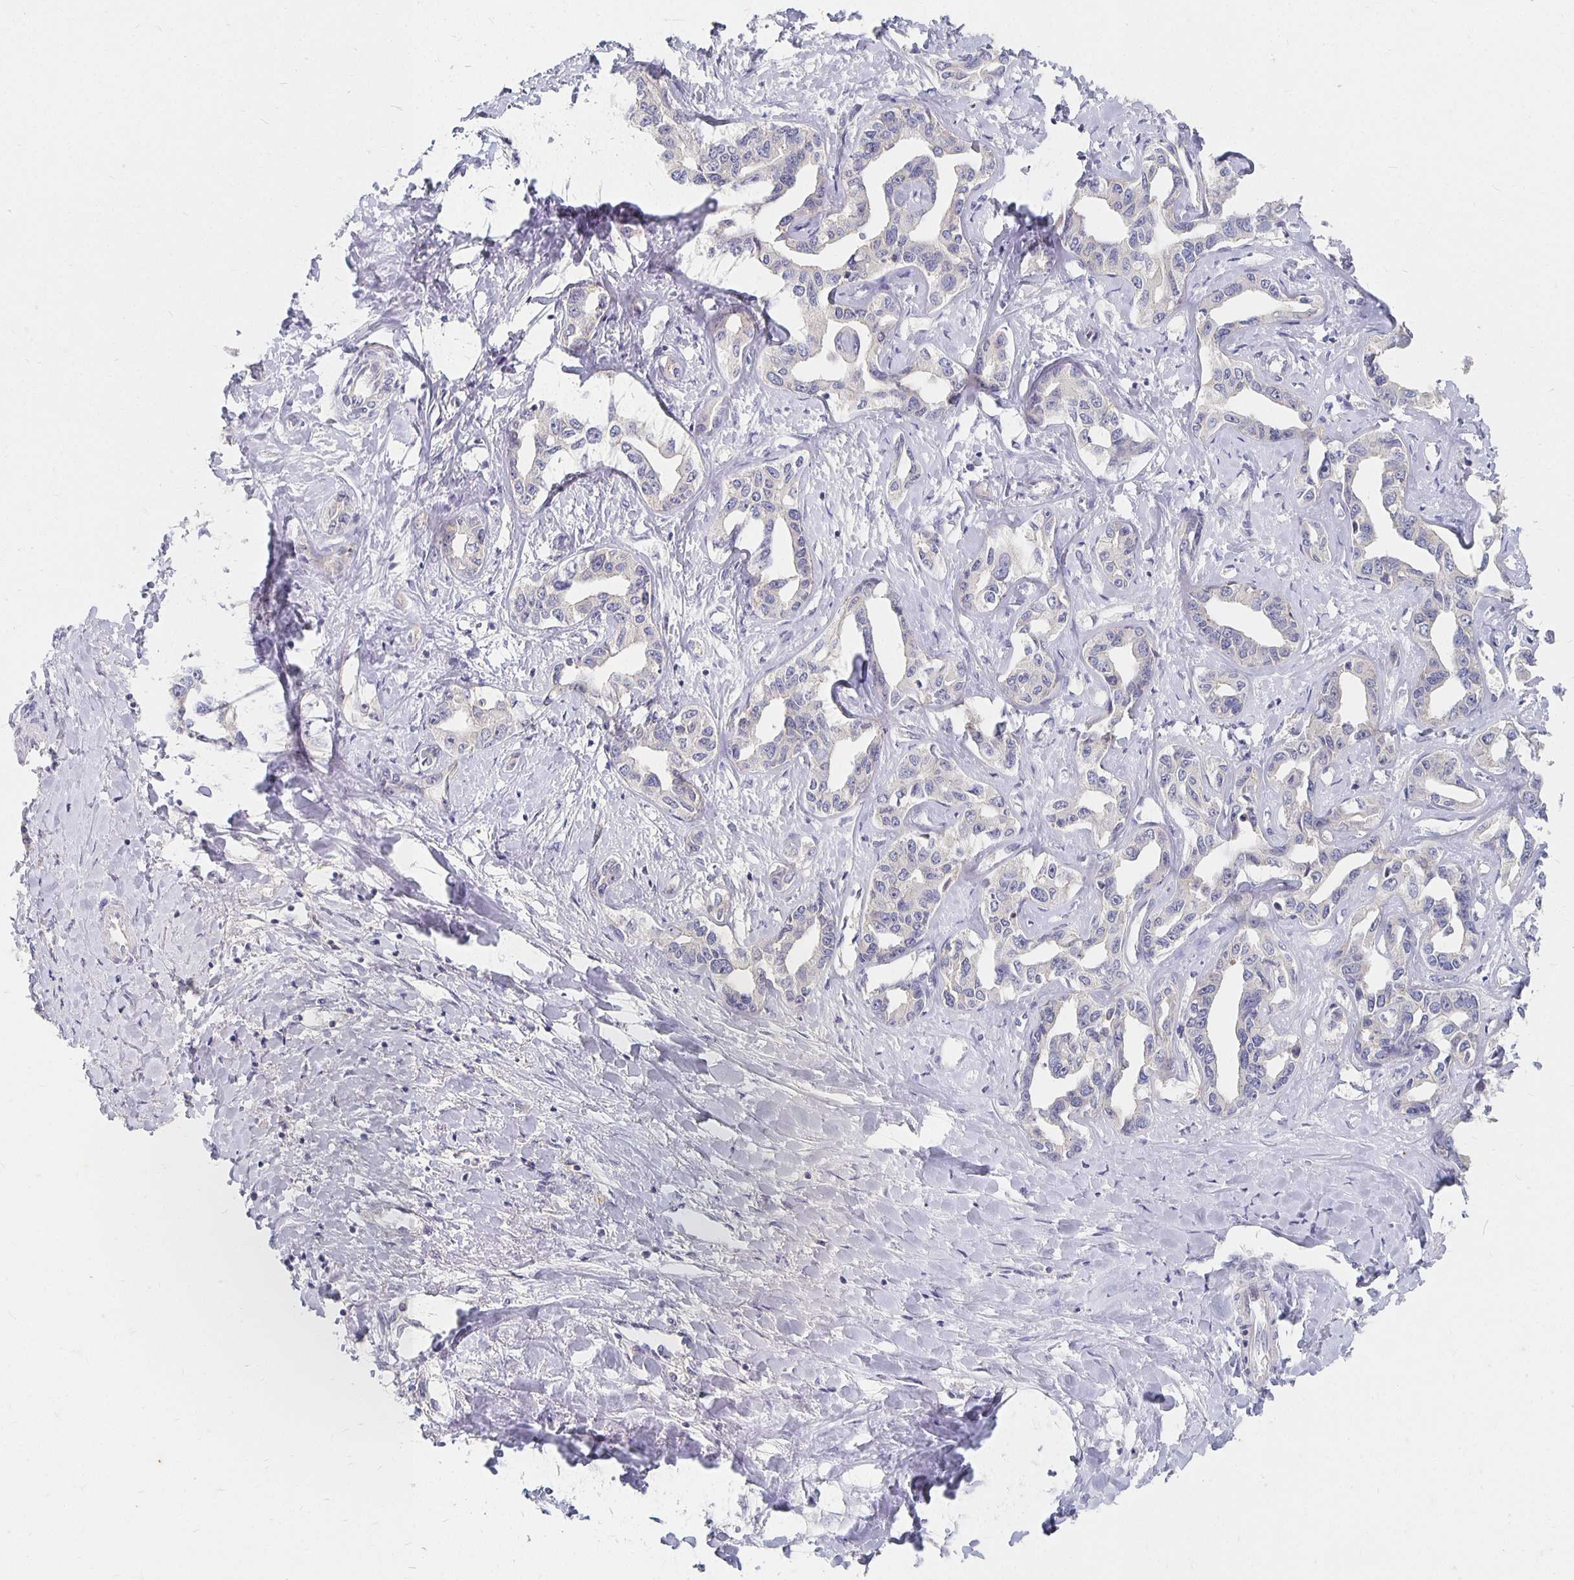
{"staining": {"intensity": "negative", "quantity": "none", "location": "none"}, "tissue": "liver cancer", "cell_type": "Tumor cells", "image_type": "cancer", "snomed": [{"axis": "morphology", "description": "Cholangiocarcinoma"}, {"axis": "topography", "description": "Liver"}], "caption": "A histopathology image of human liver cancer (cholangiocarcinoma) is negative for staining in tumor cells.", "gene": "FKRP", "patient": {"sex": "male", "age": 59}}